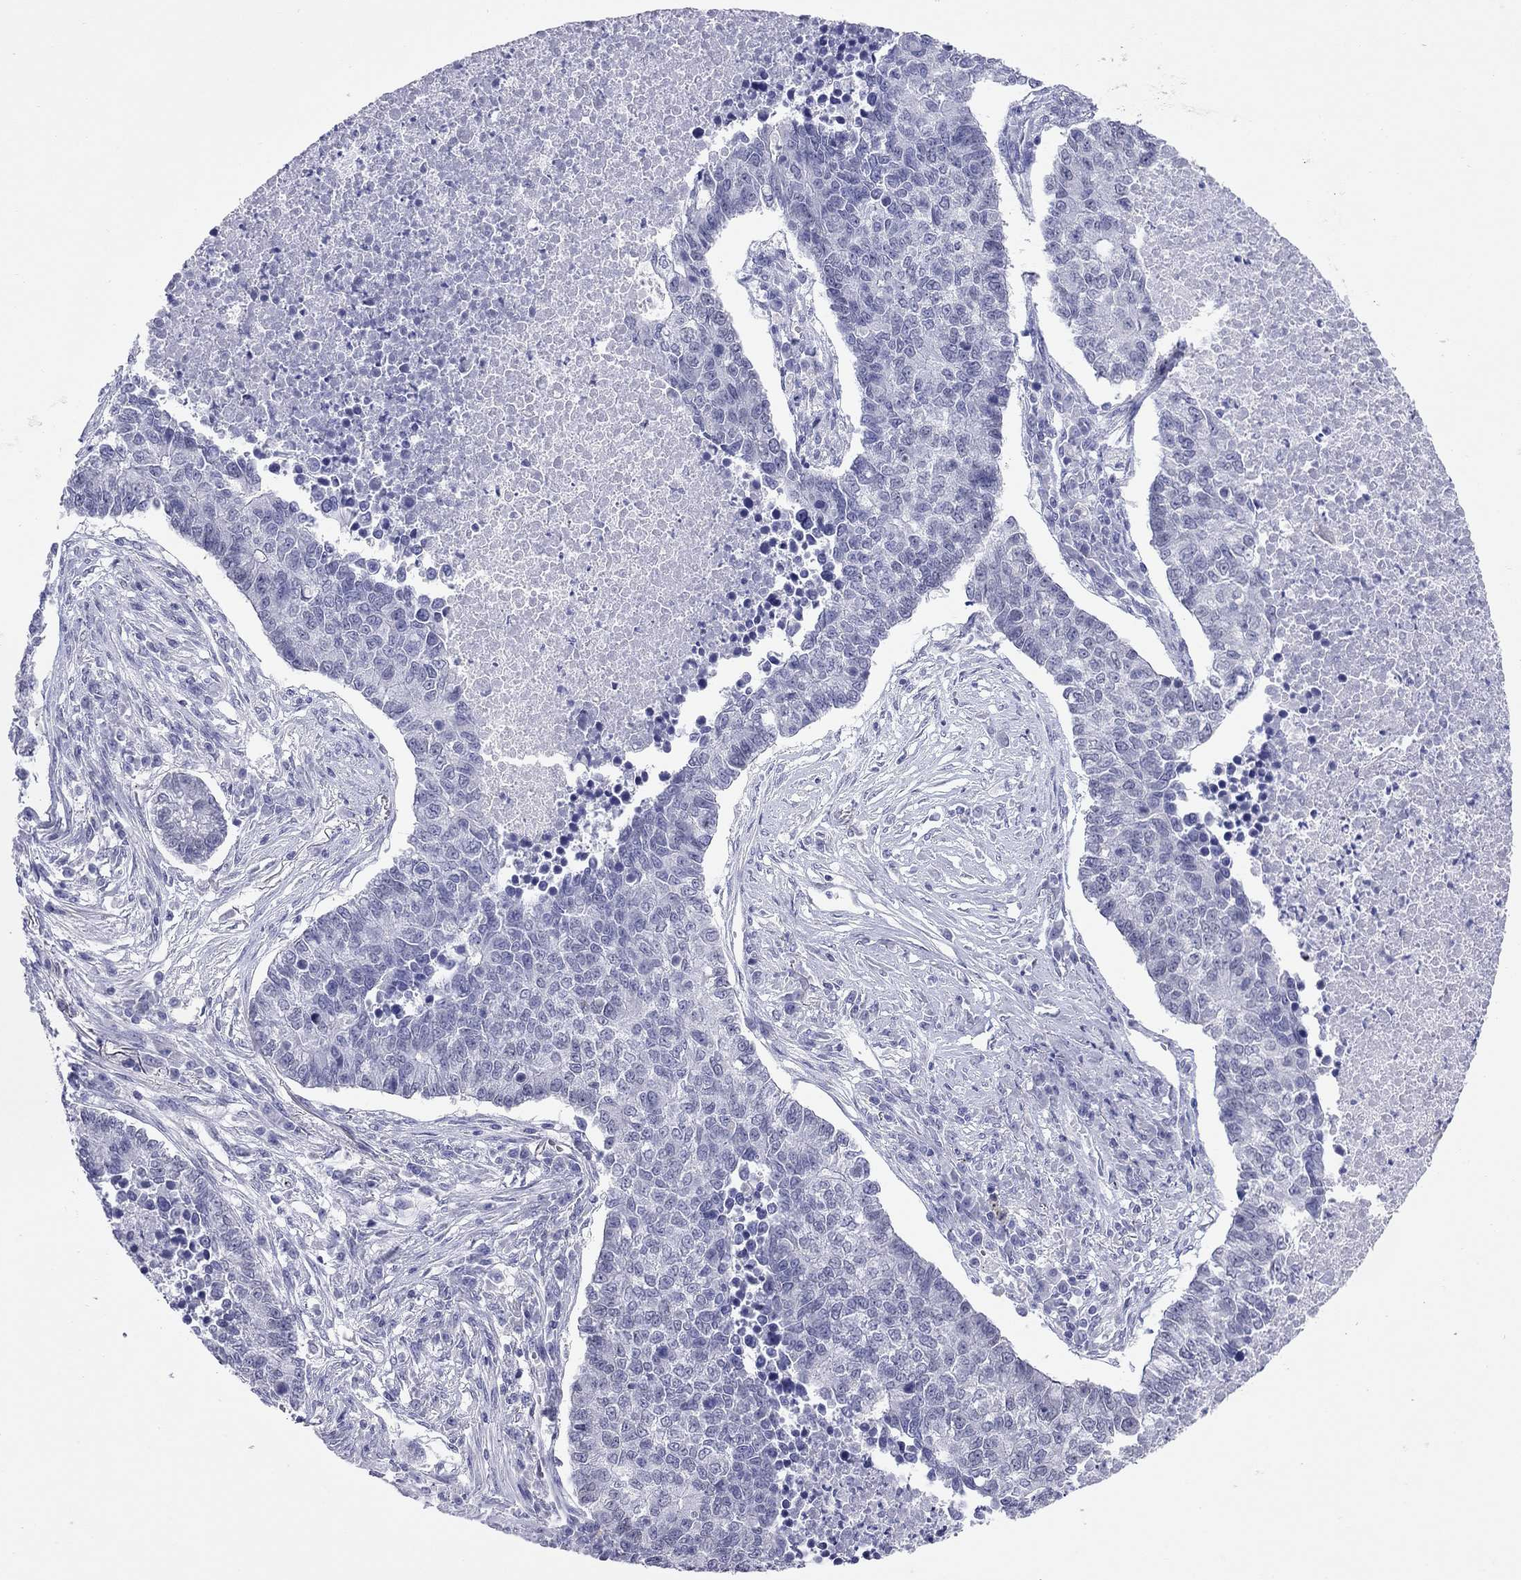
{"staining": {"intensity": "negative", "quantity": "none", "location": "none"}, "tissue": "lung cancer", "cell_type": "Tumor cells", "image_type": "cancer", "snomed": [{"axis": "morphology", "description": "Adenocarcinoma, NOS"}, {"axis": "topography", "description": "Lung"}], "caption": "Micrograph shows no protein positivity in tumor cells of lung adenocarcinoma tissue.", "gene": "ARMC12", "patient": {"sex": "male", "age": 57}}